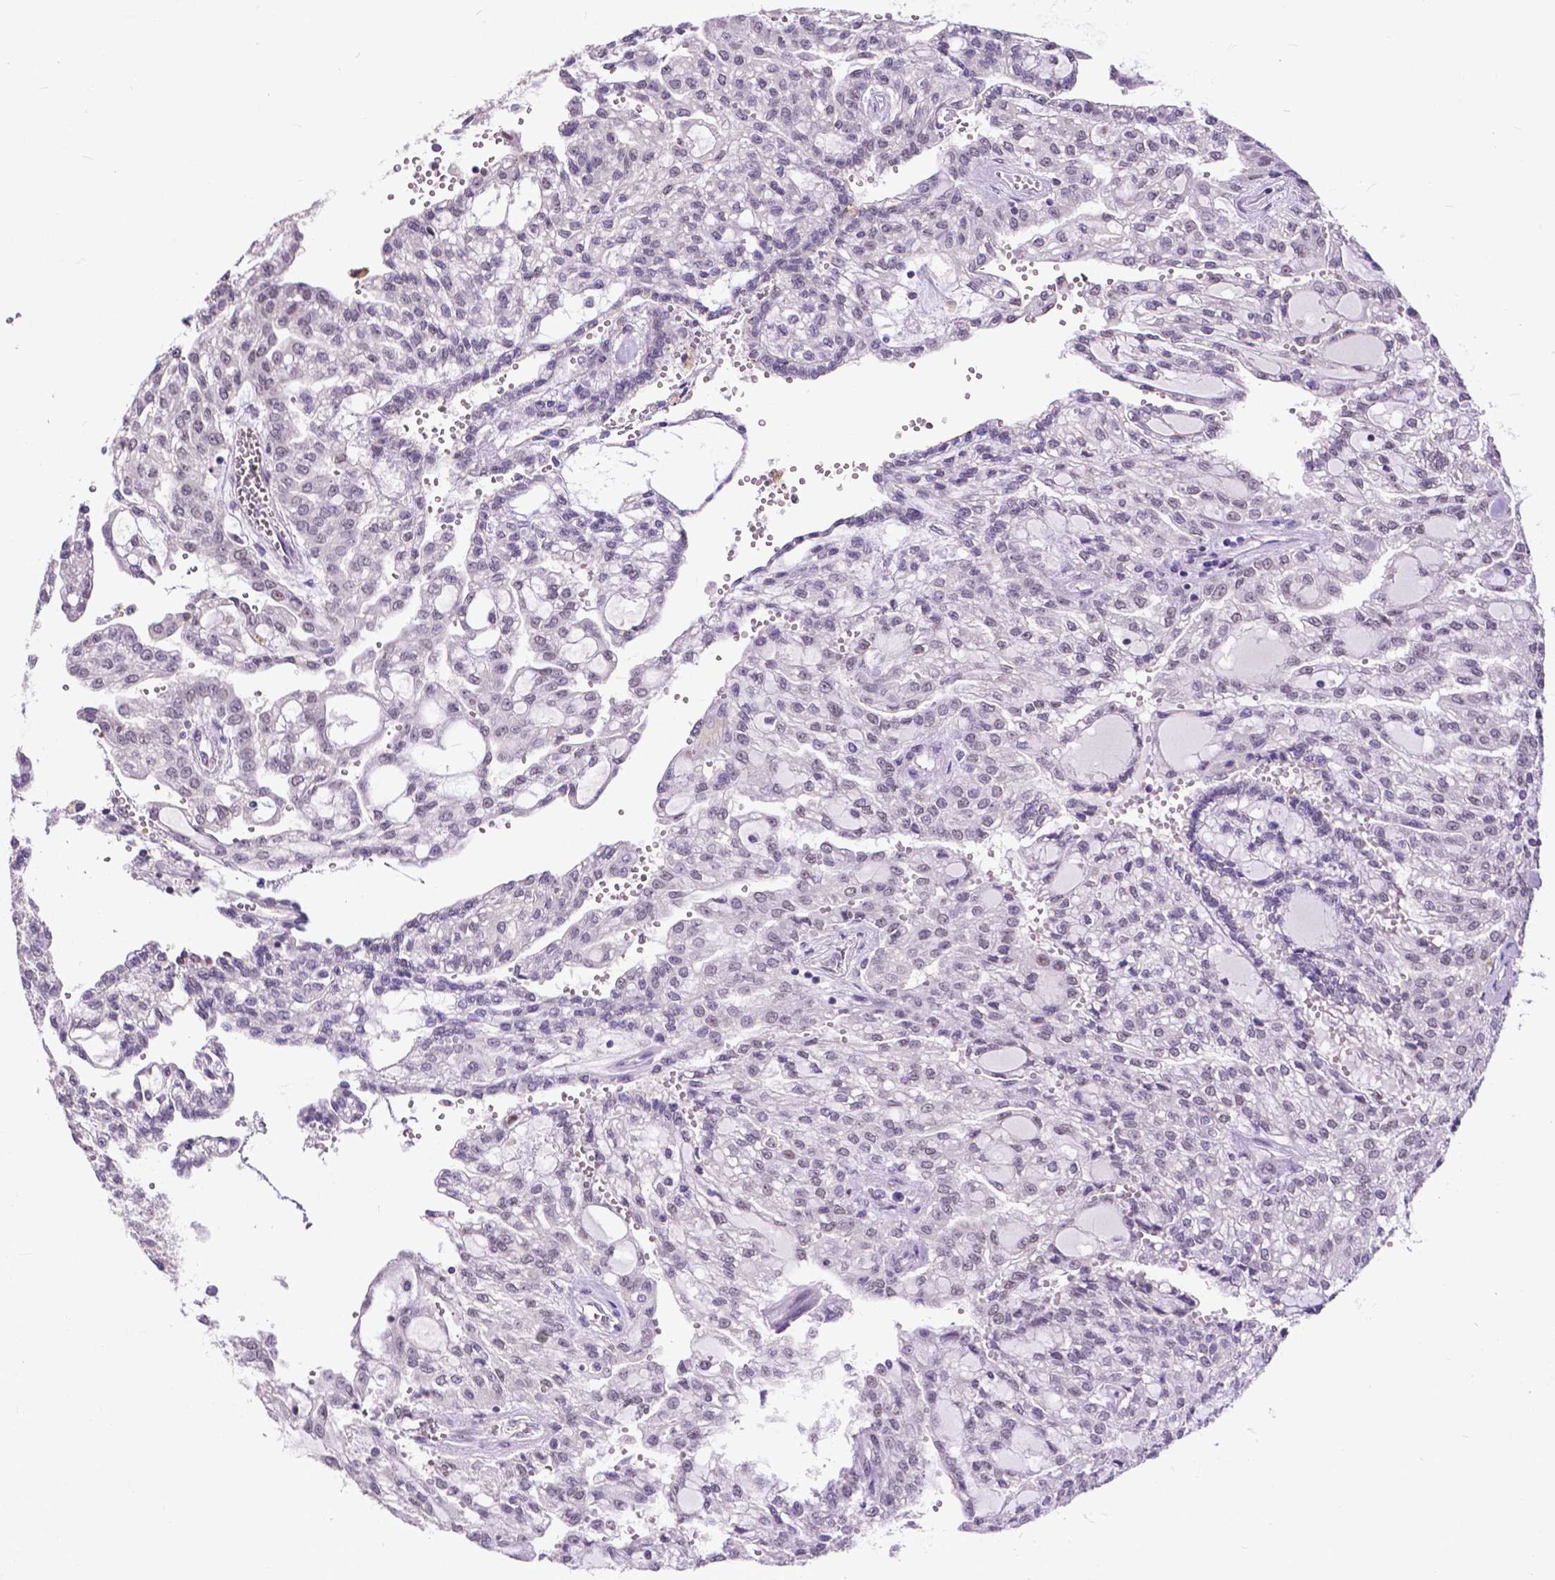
{"staining": {"intensity": "negative", "quantity": "none", "location": "none"}, "tissue": "renal cancer", "cell_type": "Tumor cells", "image_type": "cancer", "snomed": [{"axis": "morphology", "description": "Adenocarcinoma, NOS"}, {"axis": "topography", "description": "Kidney"}], "caption": "Tumor cells show no significant protein staining in adenocarcinoma (renal).", "gene": "ATRX", "patient": {"sex": "male", "age": 63}}